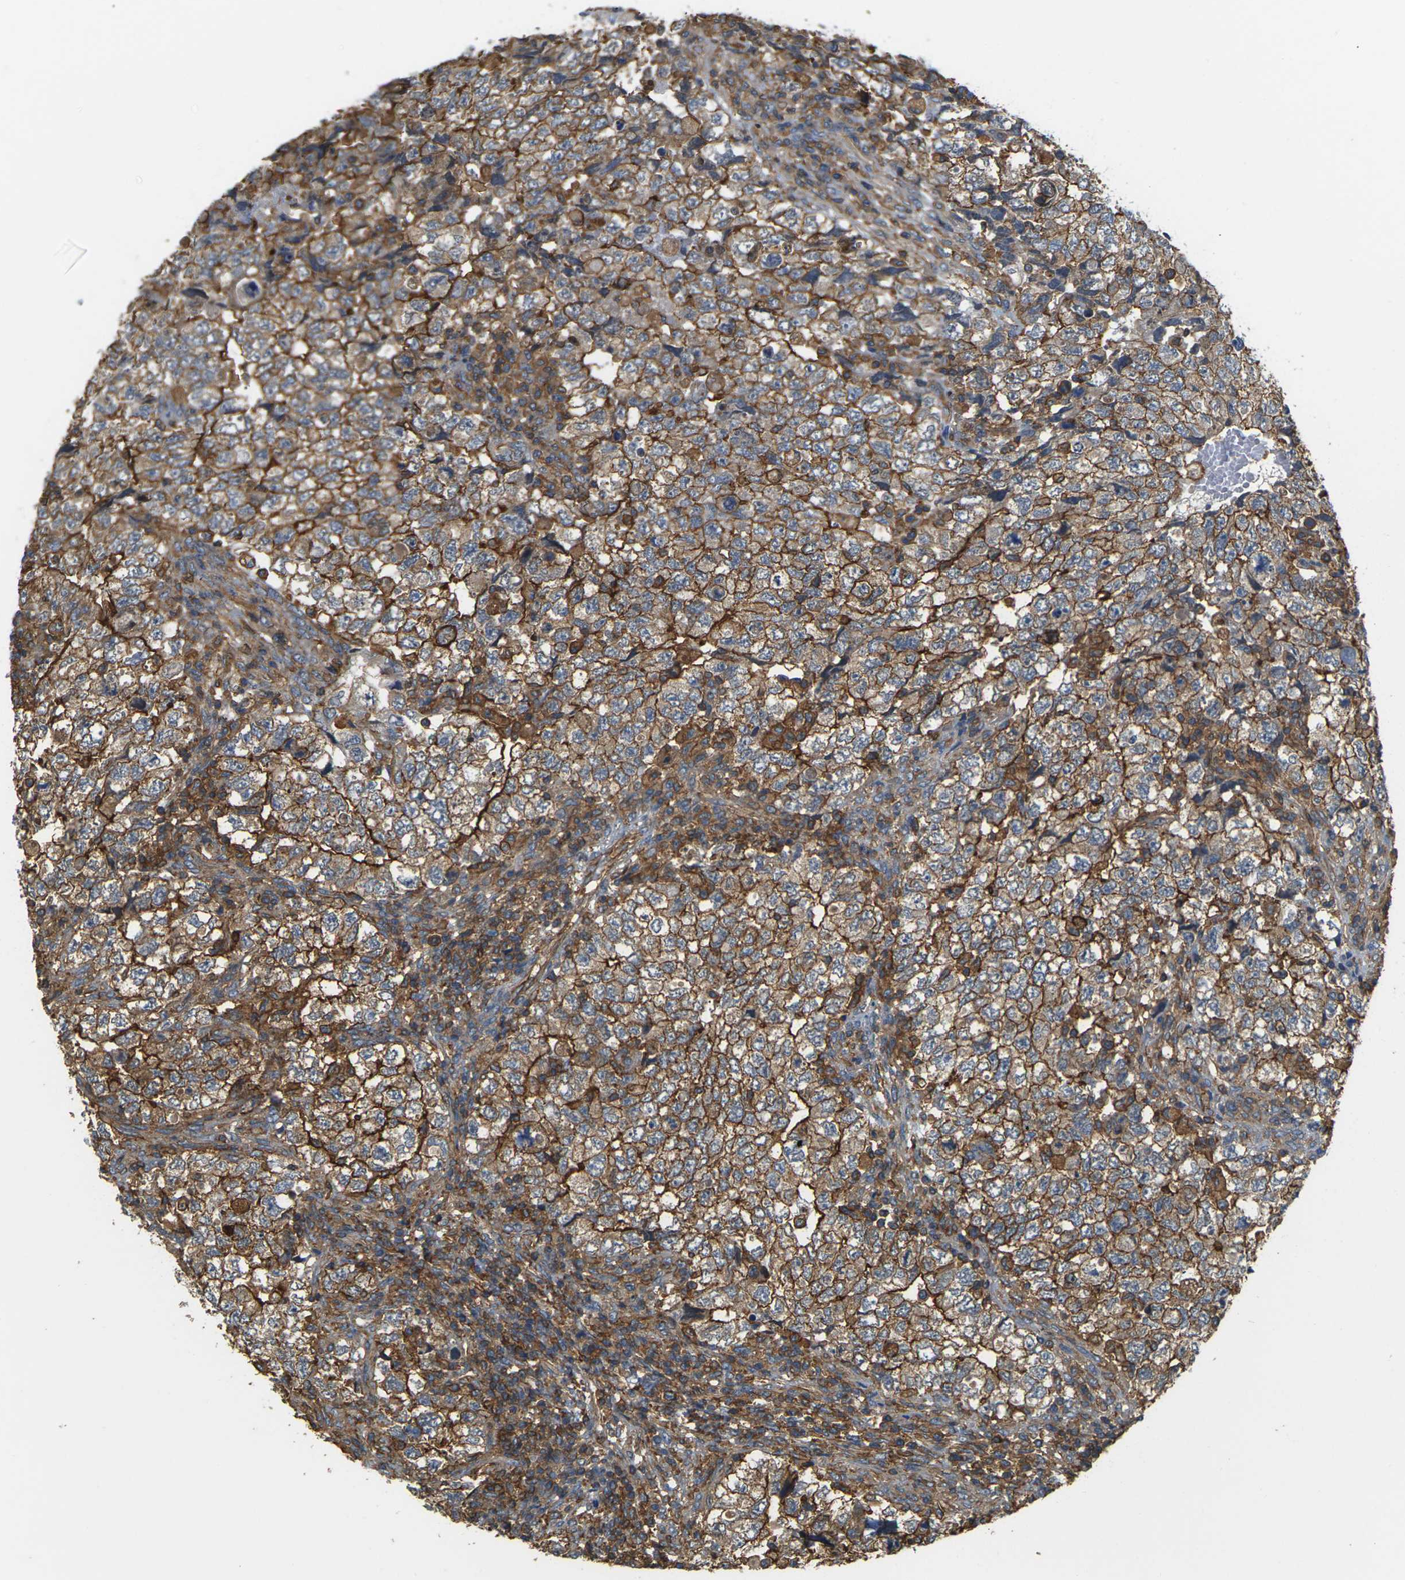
{"staining": {"intensity": "strong", "quantity": ">75%", "location": "cytoplasmic/membranous"}, "tissue": "testis cancer", "cell_type": "Tumor cells", "image_type": "cancer", "snomed": [{"axis": "morphology", "description": "Carcinoma, Embryonal, NOS"}, {"axis": "topography", "description": "Testis"}], "caption": "This is an image of immunohistochemistry staining of testis cancer (embryonal carcinoma), which shows strong positivity in the cytoplasmic/membranous of tumor cells.", "gene": "IQGAP1", "patient": {"sex": "male", "age": 36}}